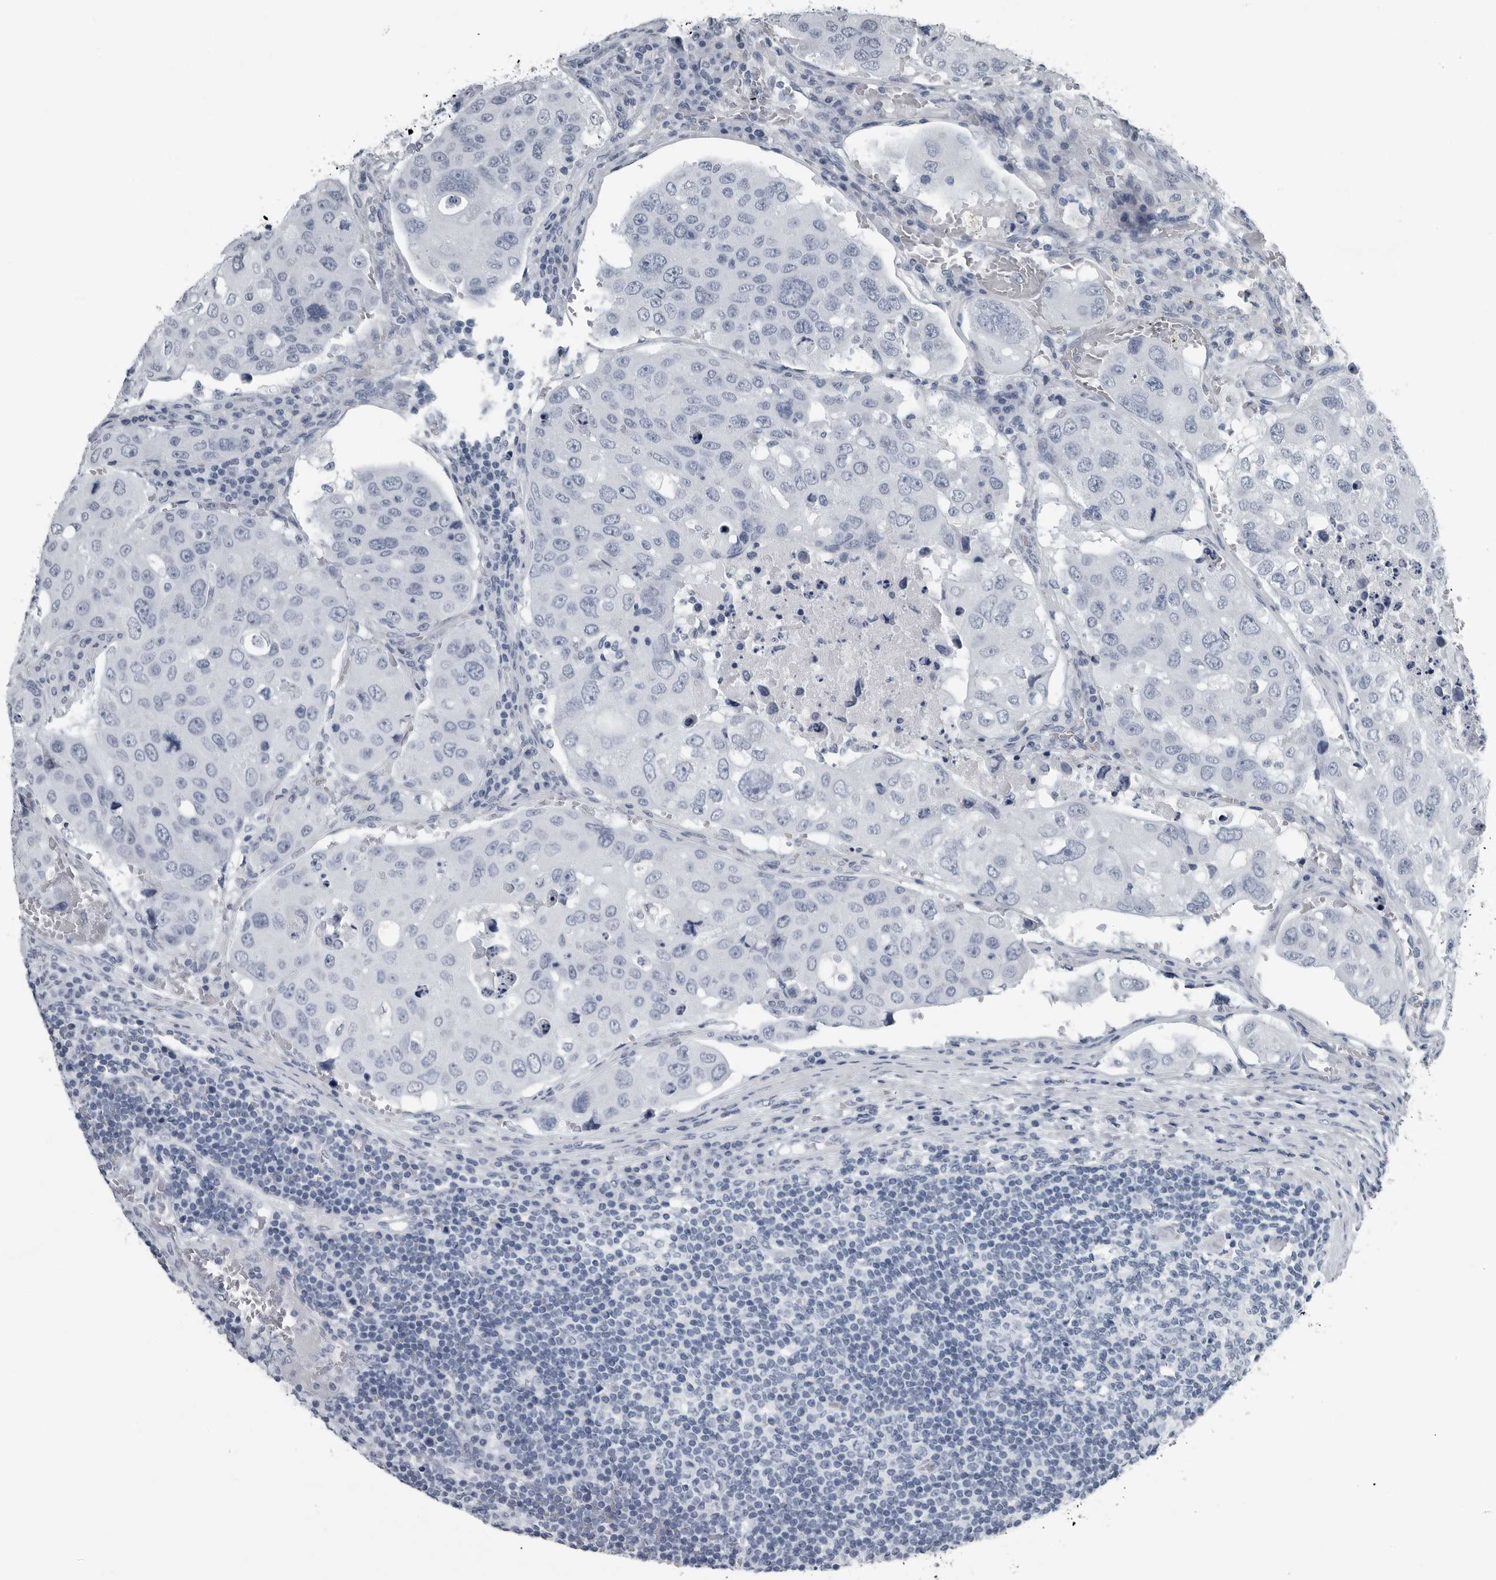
{"staining": {"intensity": "negative", "quantity": "none", "location": "none"}, "tissue": "urothelial cancer", "cell_type": "Tumor cells", "image_type": "cancer", "snomed": [{"axis": "morphology", "description": "Urothelial carcinoma, High grade"}, {"axis": "topography", "description": "Lymph node"}, {"axis": "topography", "description": "Urinary bladder"}], "caption": "Immunohistochemistry (IHC) micrograph of urothelial carcinoma (high-grade) stained for a protein (brown), which exhibits no positivity in tumor cells. (Stains: DAB (3,3'-diaminobenzidine) immunohistochemistry (IHC) with hematoxylin counter stain, Microscopy: brightfield microscopy at high magnification).", "gene": "PRSS1", "patient": {"sex": "male", "age": 51}}